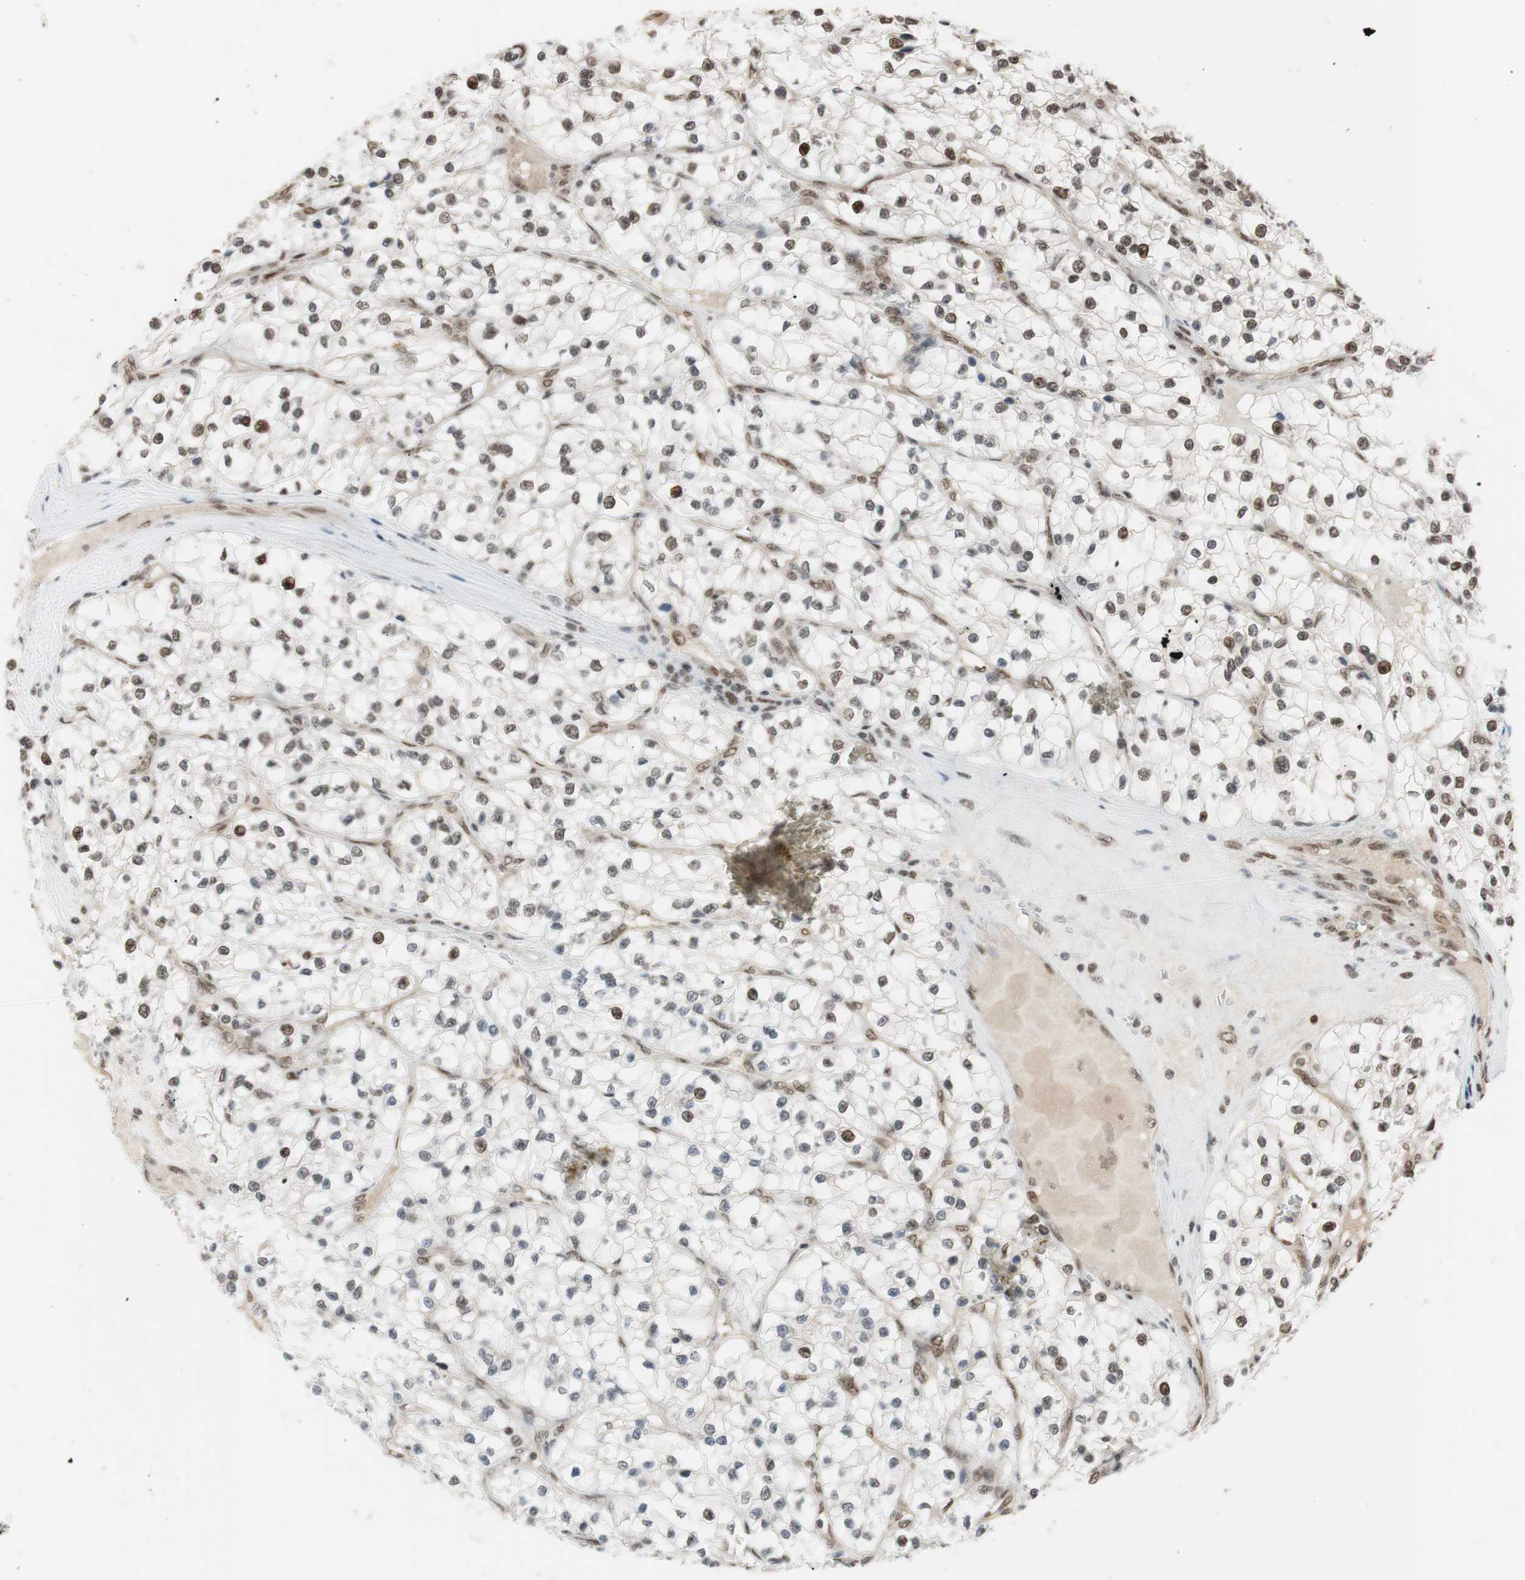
{"staining": {"intensity": "moderate", "quantity": ">75%", "location": "nuclear"}, "tissue": "renal cancer", "cell_type": "Tumor cells", "image_type": "cancer", "snomed": [{"axis": "morphology", "description": "Adenocarcinoma, NOS"}, {"axis": "topography", "description": "Kidney"}], "caption": "A medium amount of moderate nuclear expression is seen in about >75% of tumor cells in adenocarcinoma (renal) tissue. (brown staining indicates protein expression, while blue staining denotes nuclei).", "gene": "SUFU", "patient": {"sex": "female", "age": 57}}